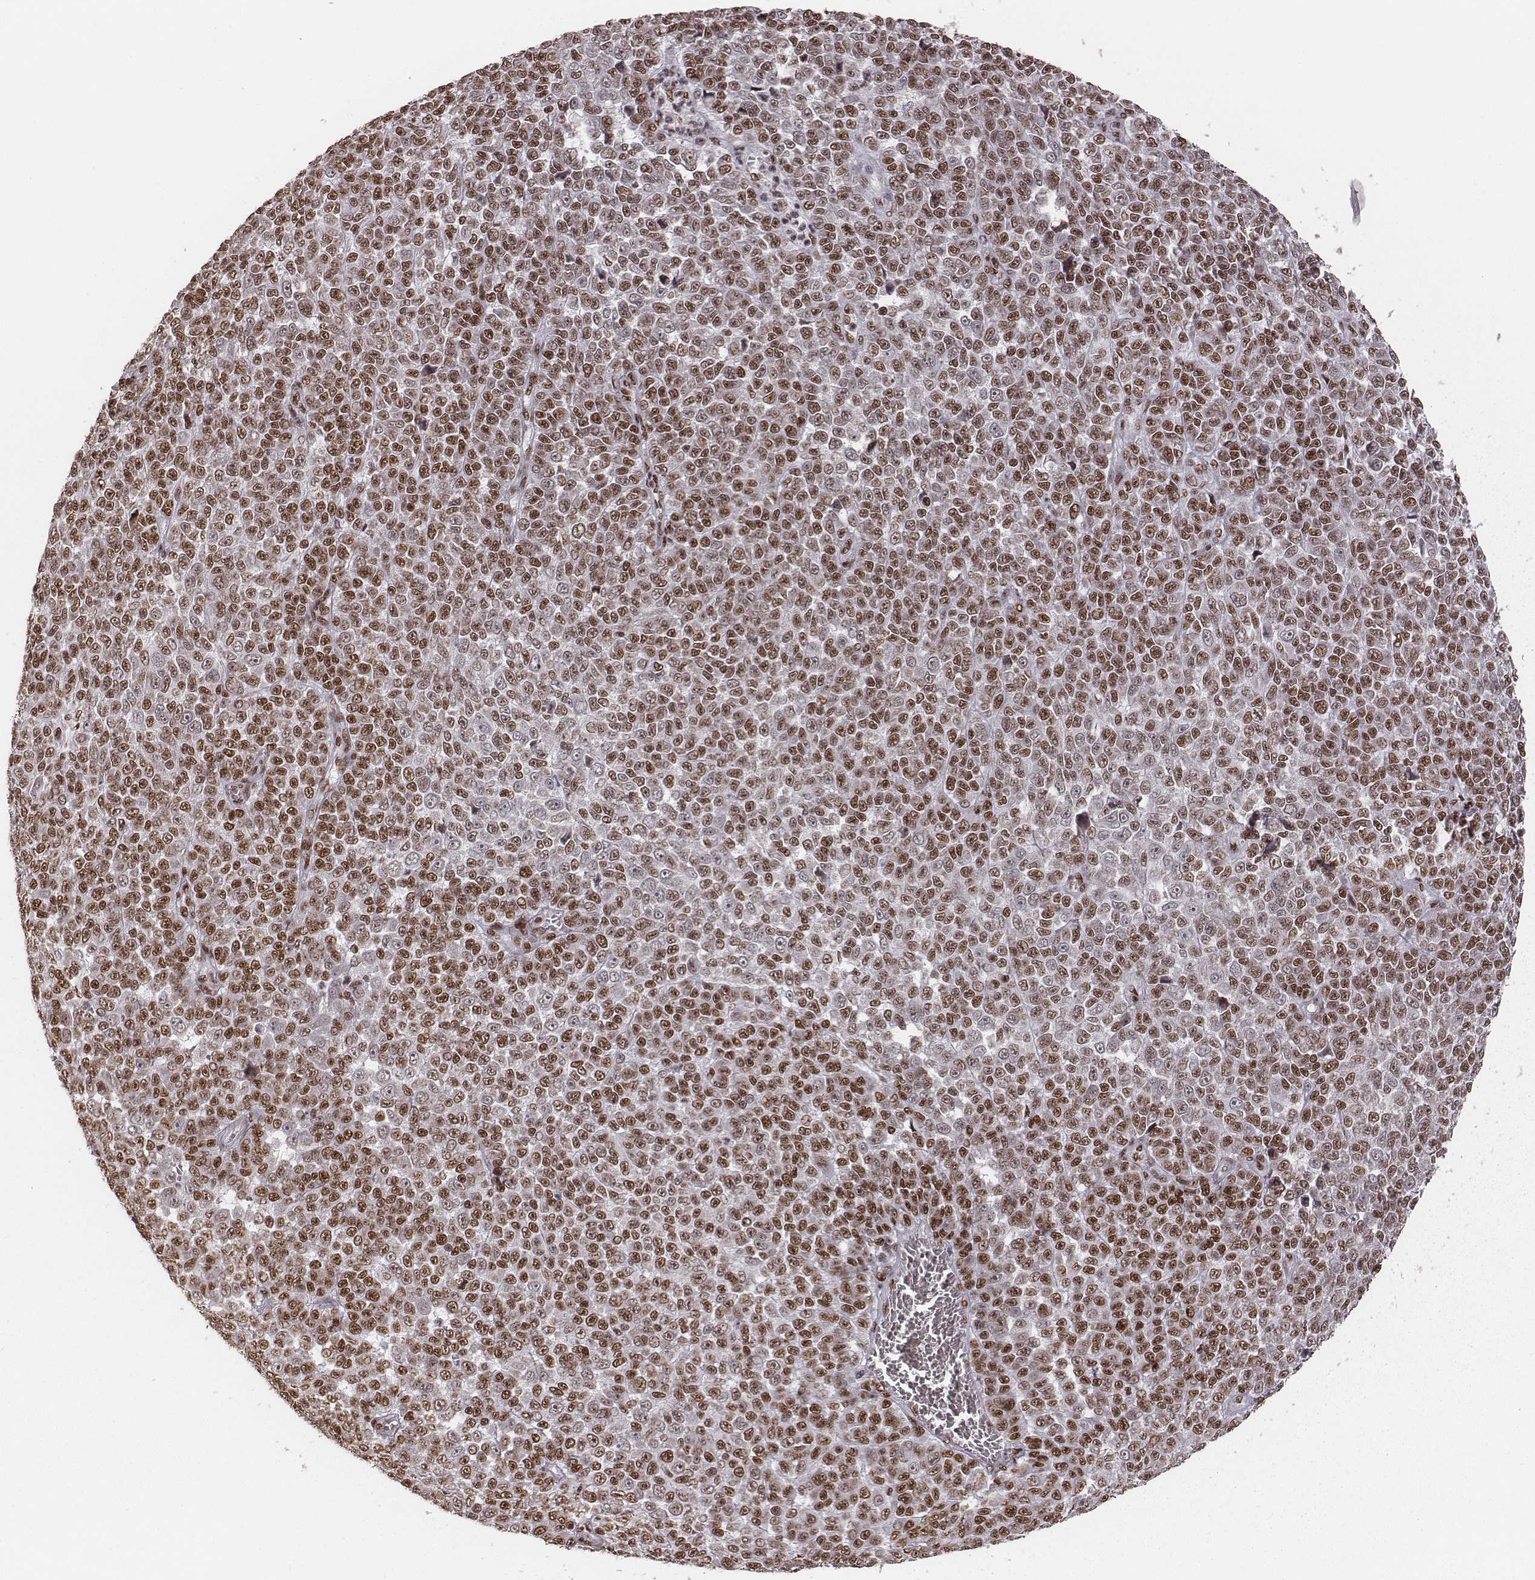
{"staining": {"intensity": "moderate", "quantity": ">75%", "location": "nuclear"}, "tissue": "melanoma", "cell_type": "Tumor cells", "image_type": "cancer", "snomed": [{"axis": "morphology", "description": "Malignant melanoma, NOS"}, {"axis": "topography", "description": "Skin"}], "caption": "Human melanoma stained for a protein (brown) exhibits moderate nuclear positive positivity in about >75% of tumor cells.", "gene": "LUC7L", "patient": {"sex": "female", "age": 95}}